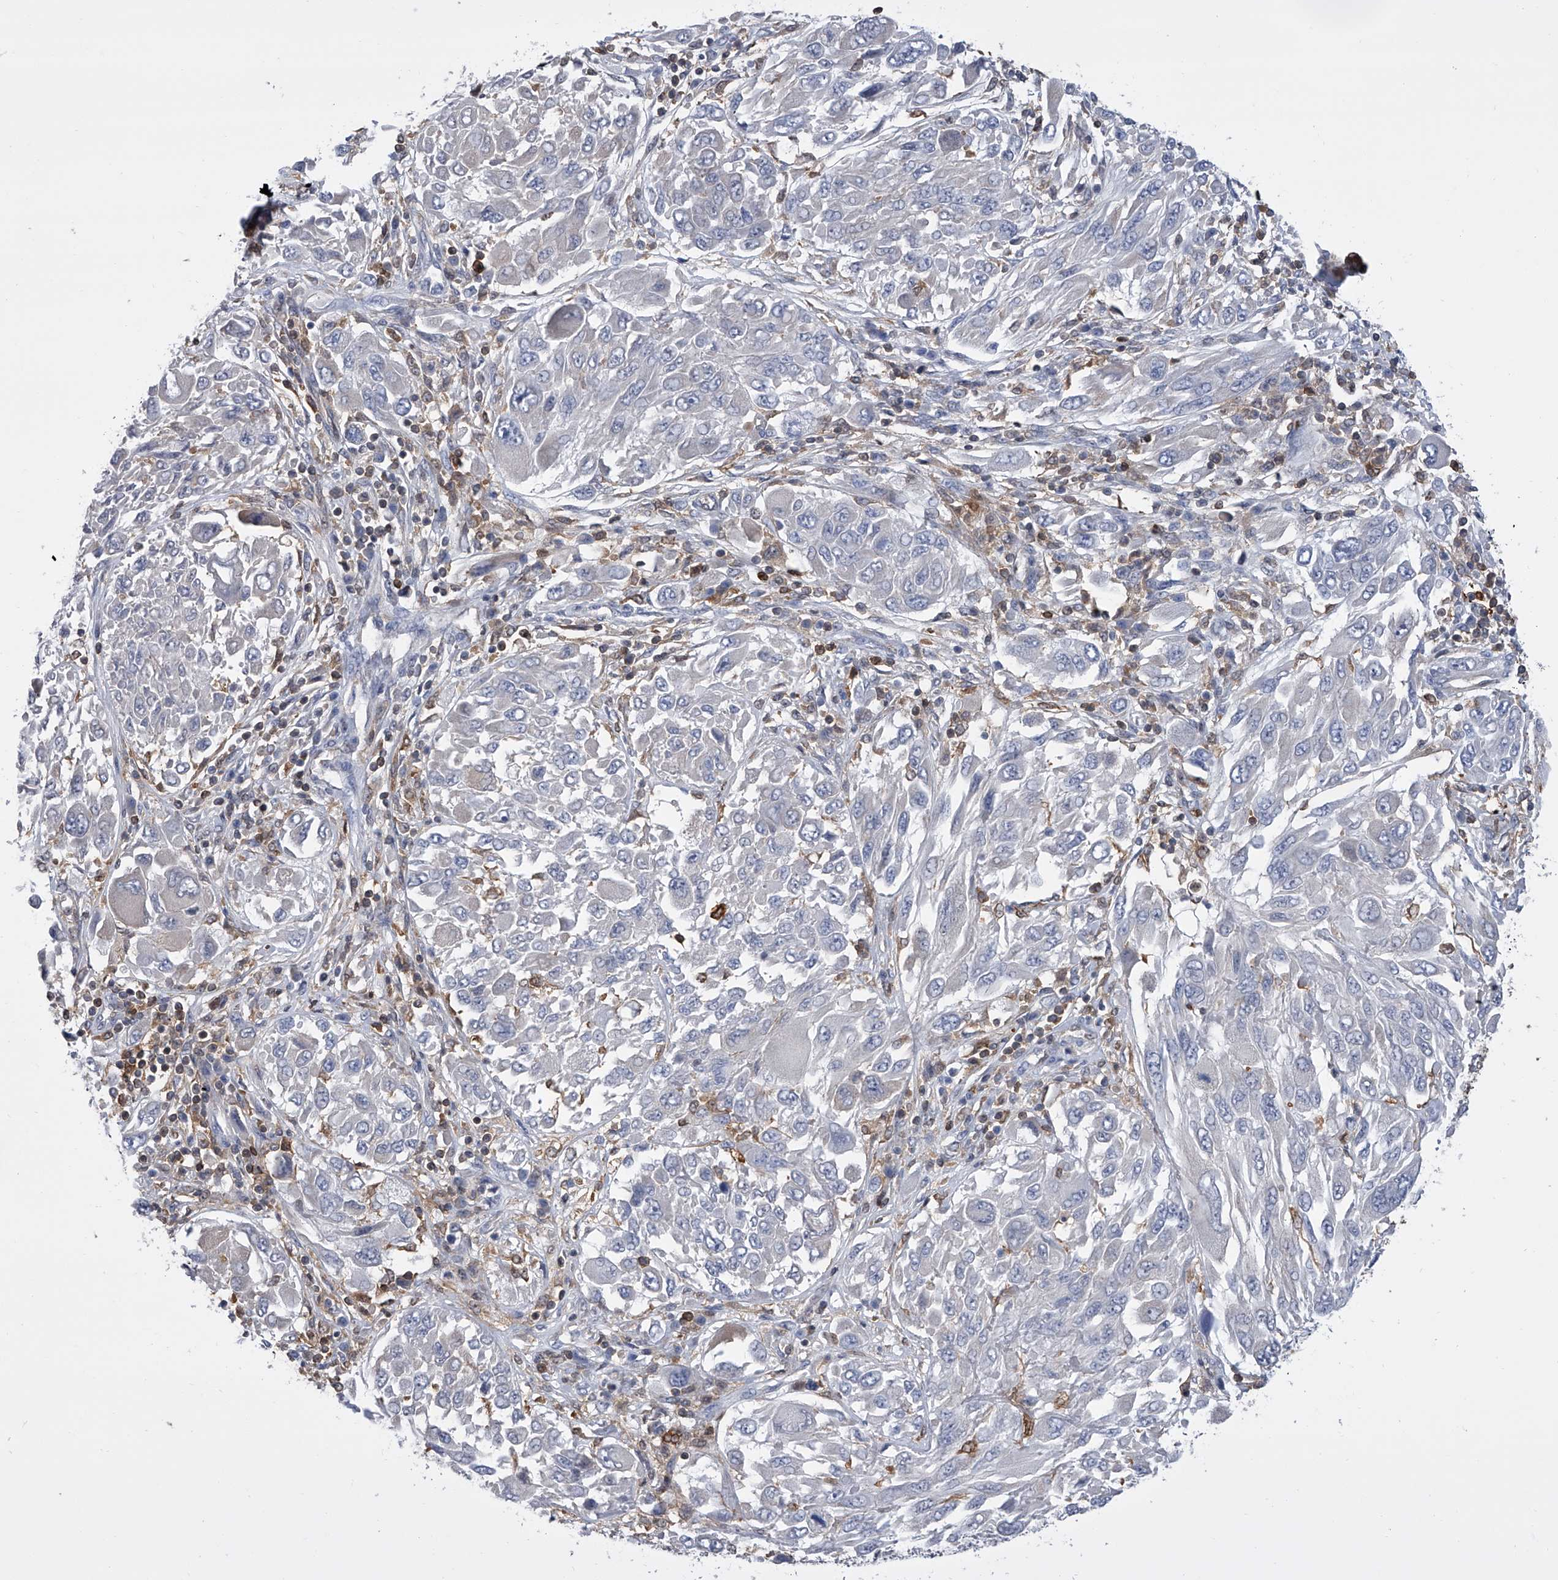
{"staining": {"intensity": "negative", "quantity": "none", "location": "none"}, "tissue": "melanoma", "cell_type": "Tumor cells", "image_type": "cancer", "snomed": [{"axis": "morphology", "description": "Malignant melanoma, NOS"}, {"axis": "topography", "description": "Skin"}], "caption": "High magnification brightfield microscopy of malignant melanoma stained with DAB (brown) and counterstained with hematoxylin (blue): tumor cells show no significant expression.", "gene": "SERPINB9", "patient": {"sex": "female", "age": 91}}